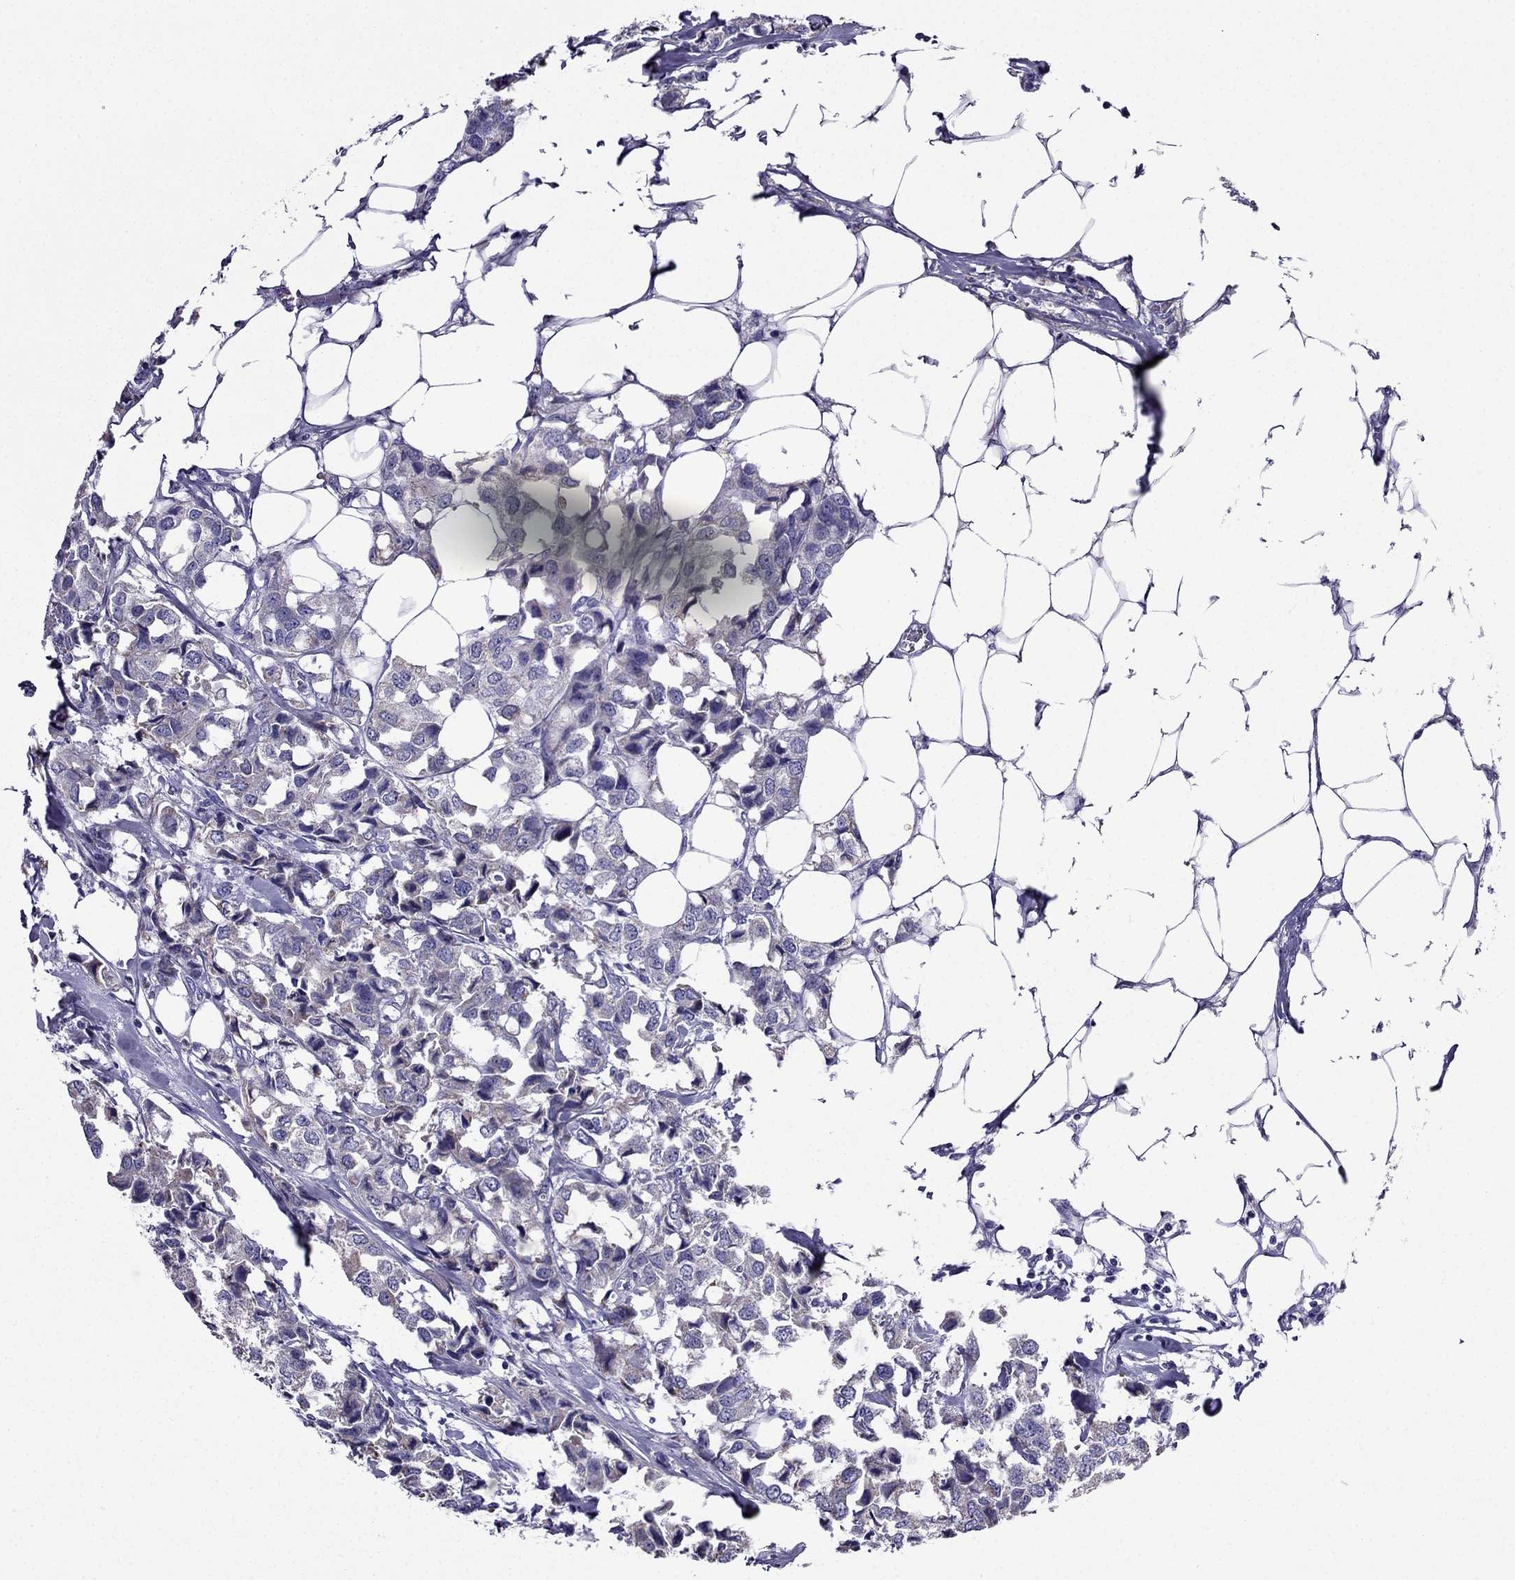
{"staining": {"intensity": "negative", "quantity": "none", "location": "none"}, "tissue": "breast cancer", "cell_type": "Tumor cells", "image_type": "cancer", "snomed": [{"axis": "morphology", "description": "Duct carcinoma"}, {"axis": "topography", "description": "Breast"}], "caption": "This histopathology image is of breast intraductal carcinoma stained with immunohistochemistry (IHC) to label a protein in brown with the nuclei are counter-stained blue. There is no staining in tumor cells.", "gene": "DSC1", "patient": {"sex": "female", "age": 80}}